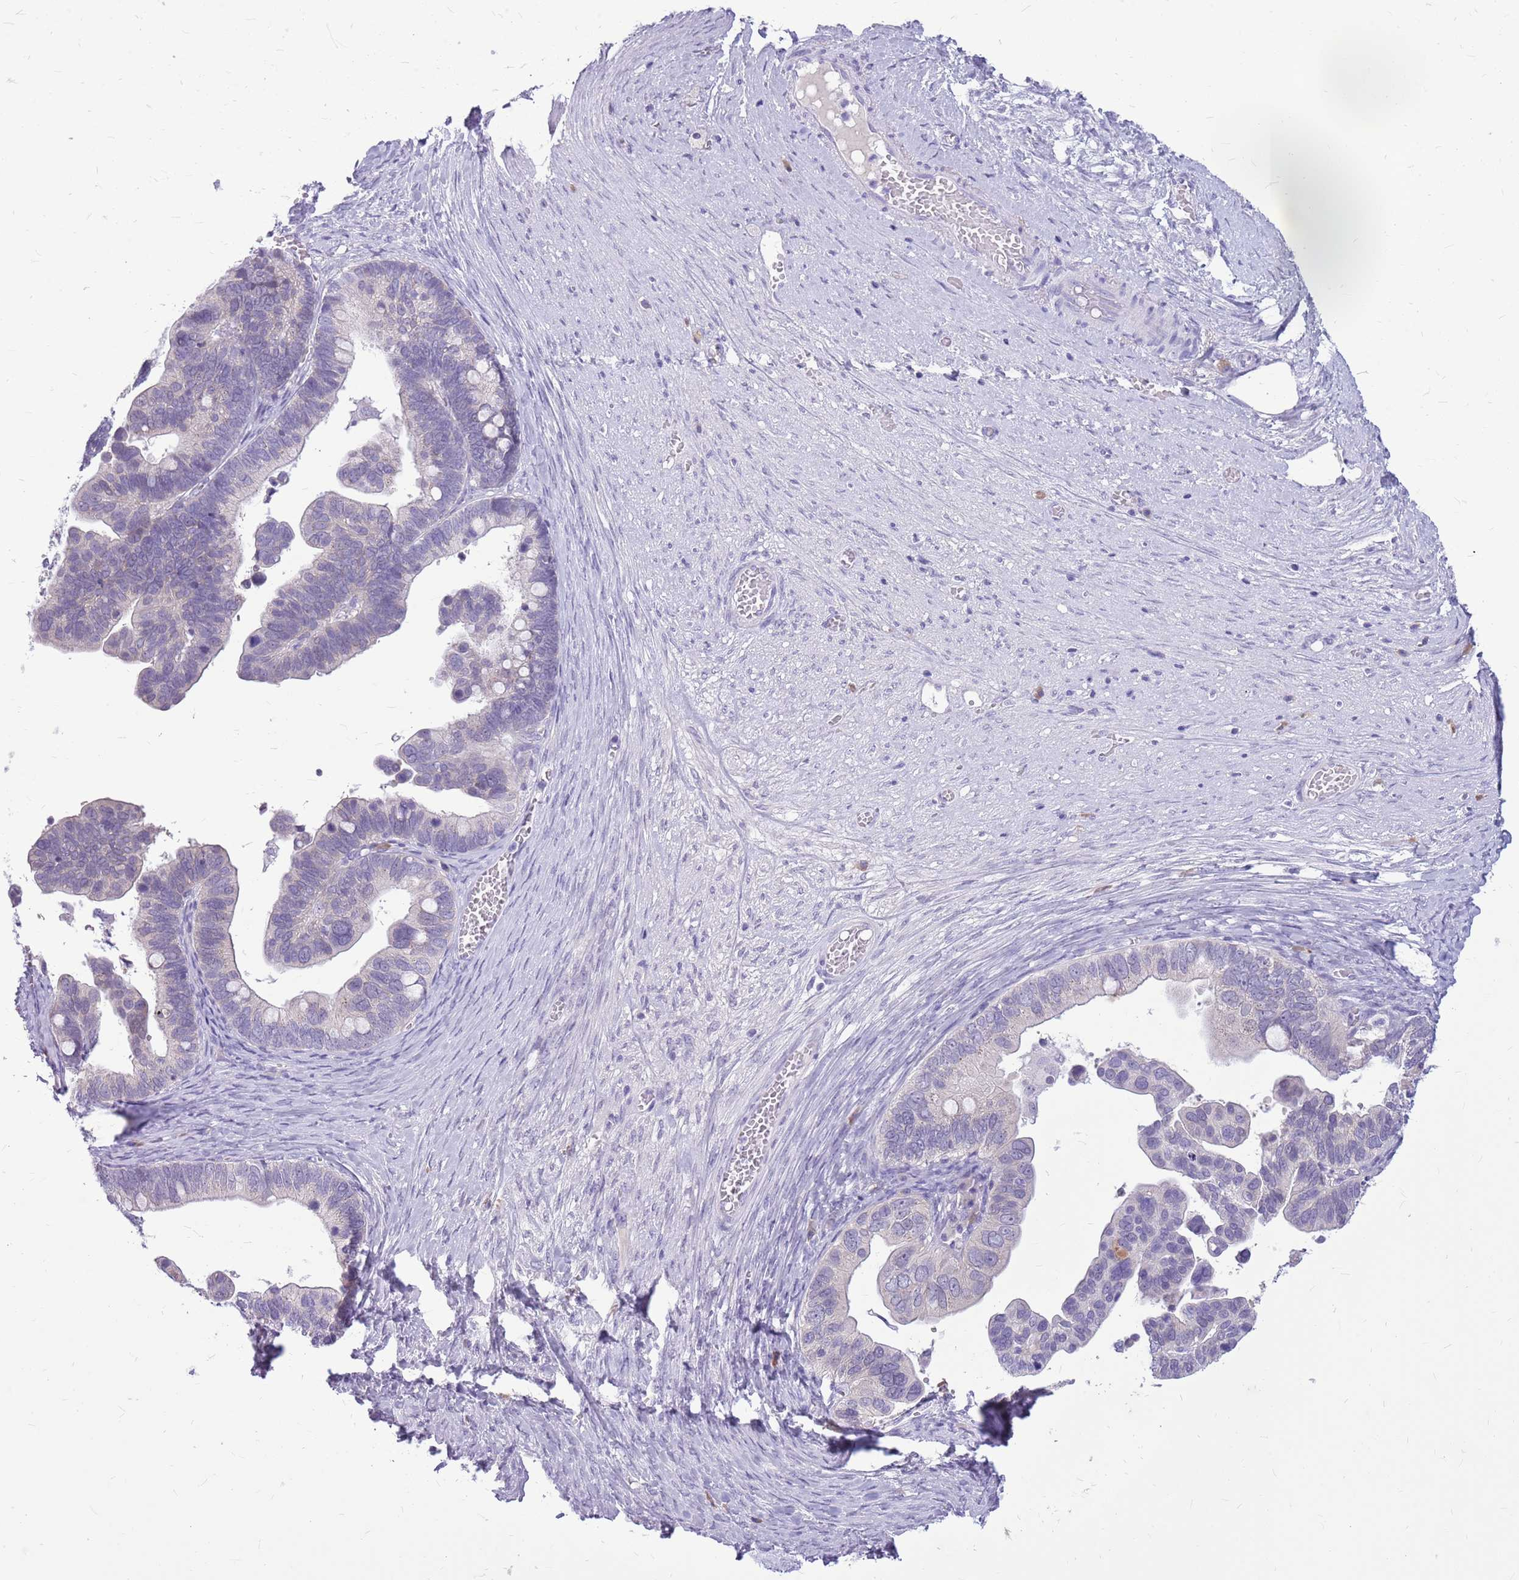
{"staining": {"intensity": "negative", "quantity": "none", "location": "none"}, "tissue": "ovarian cancer", "cell_type": "Tumor cells", "image_type": "cancer", "snomed": [{"axis": "morphology", "description": "Cystadenocarcinoma, serous, NOS"}, {"axis": "topography", "description": "Ovary"}], "caption": "Tumor cells are negative for protein expression in human ovarian cancer.", "gene": "ZNF425", "patient": {"sex": "female", "age": 56}}